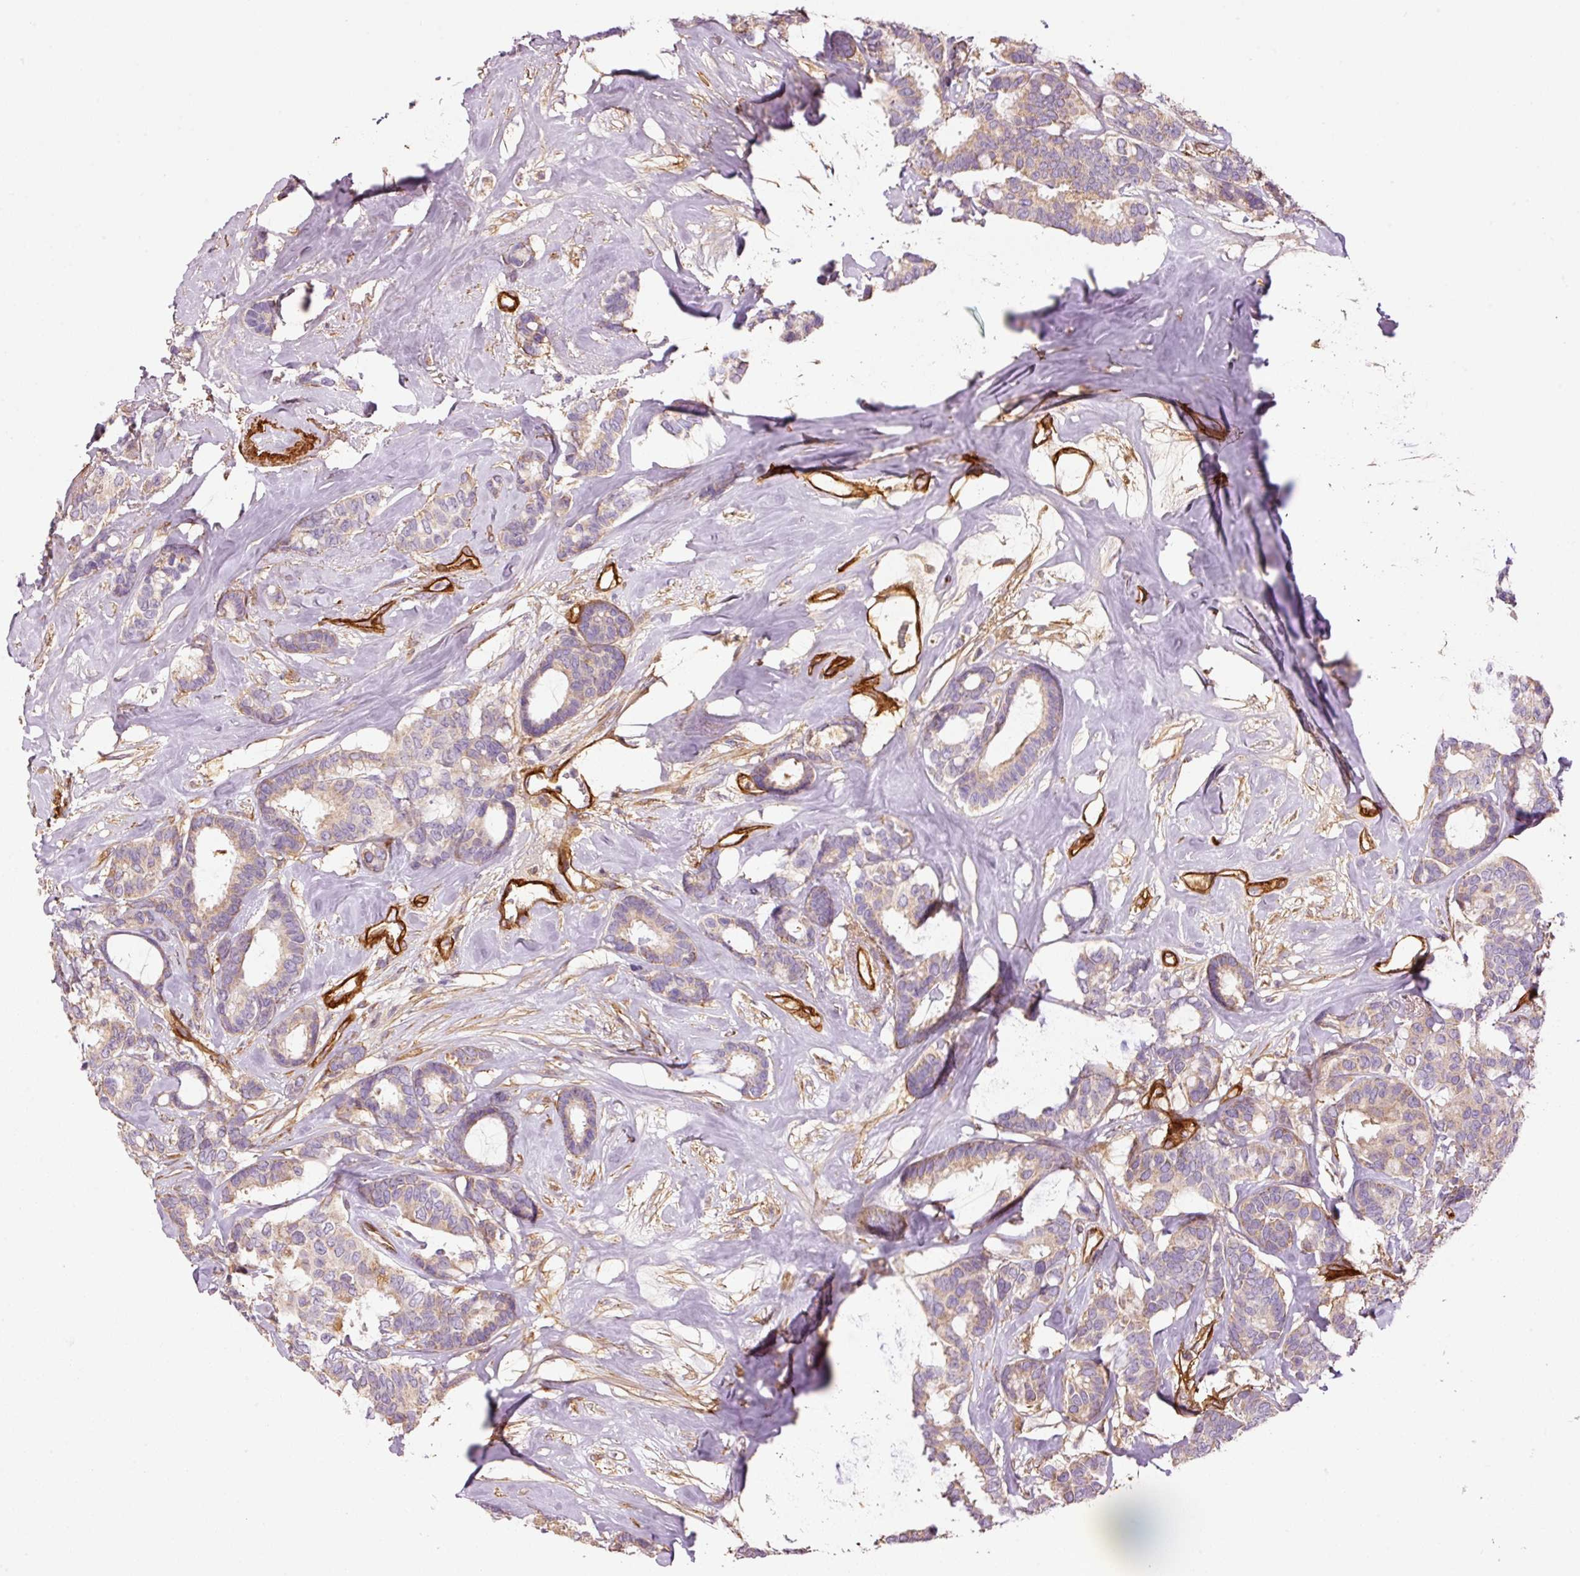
{"staining": {"intensity": "weak", "quantity": "25%-75%", "location": "cytoplasmic/membranous"}, "tissue": "breast cancer", "cell_type": "Tumor cells", "image_type": "cancer", "snomed": [{"axis": "morphology", "description": "Duct carcinoma"}, {"axis": "topography", "description": "Breast"}], "caption": "Immunohistochemistry (IHC) photomicrograph of breast cancer stained for a protein (brown), which shows low levels of weak cytoplasmic/membranous expression in about 25%-75% of tumor cells.", "gene": "NID2", "patient": {"sex": "female", "age": 87}}